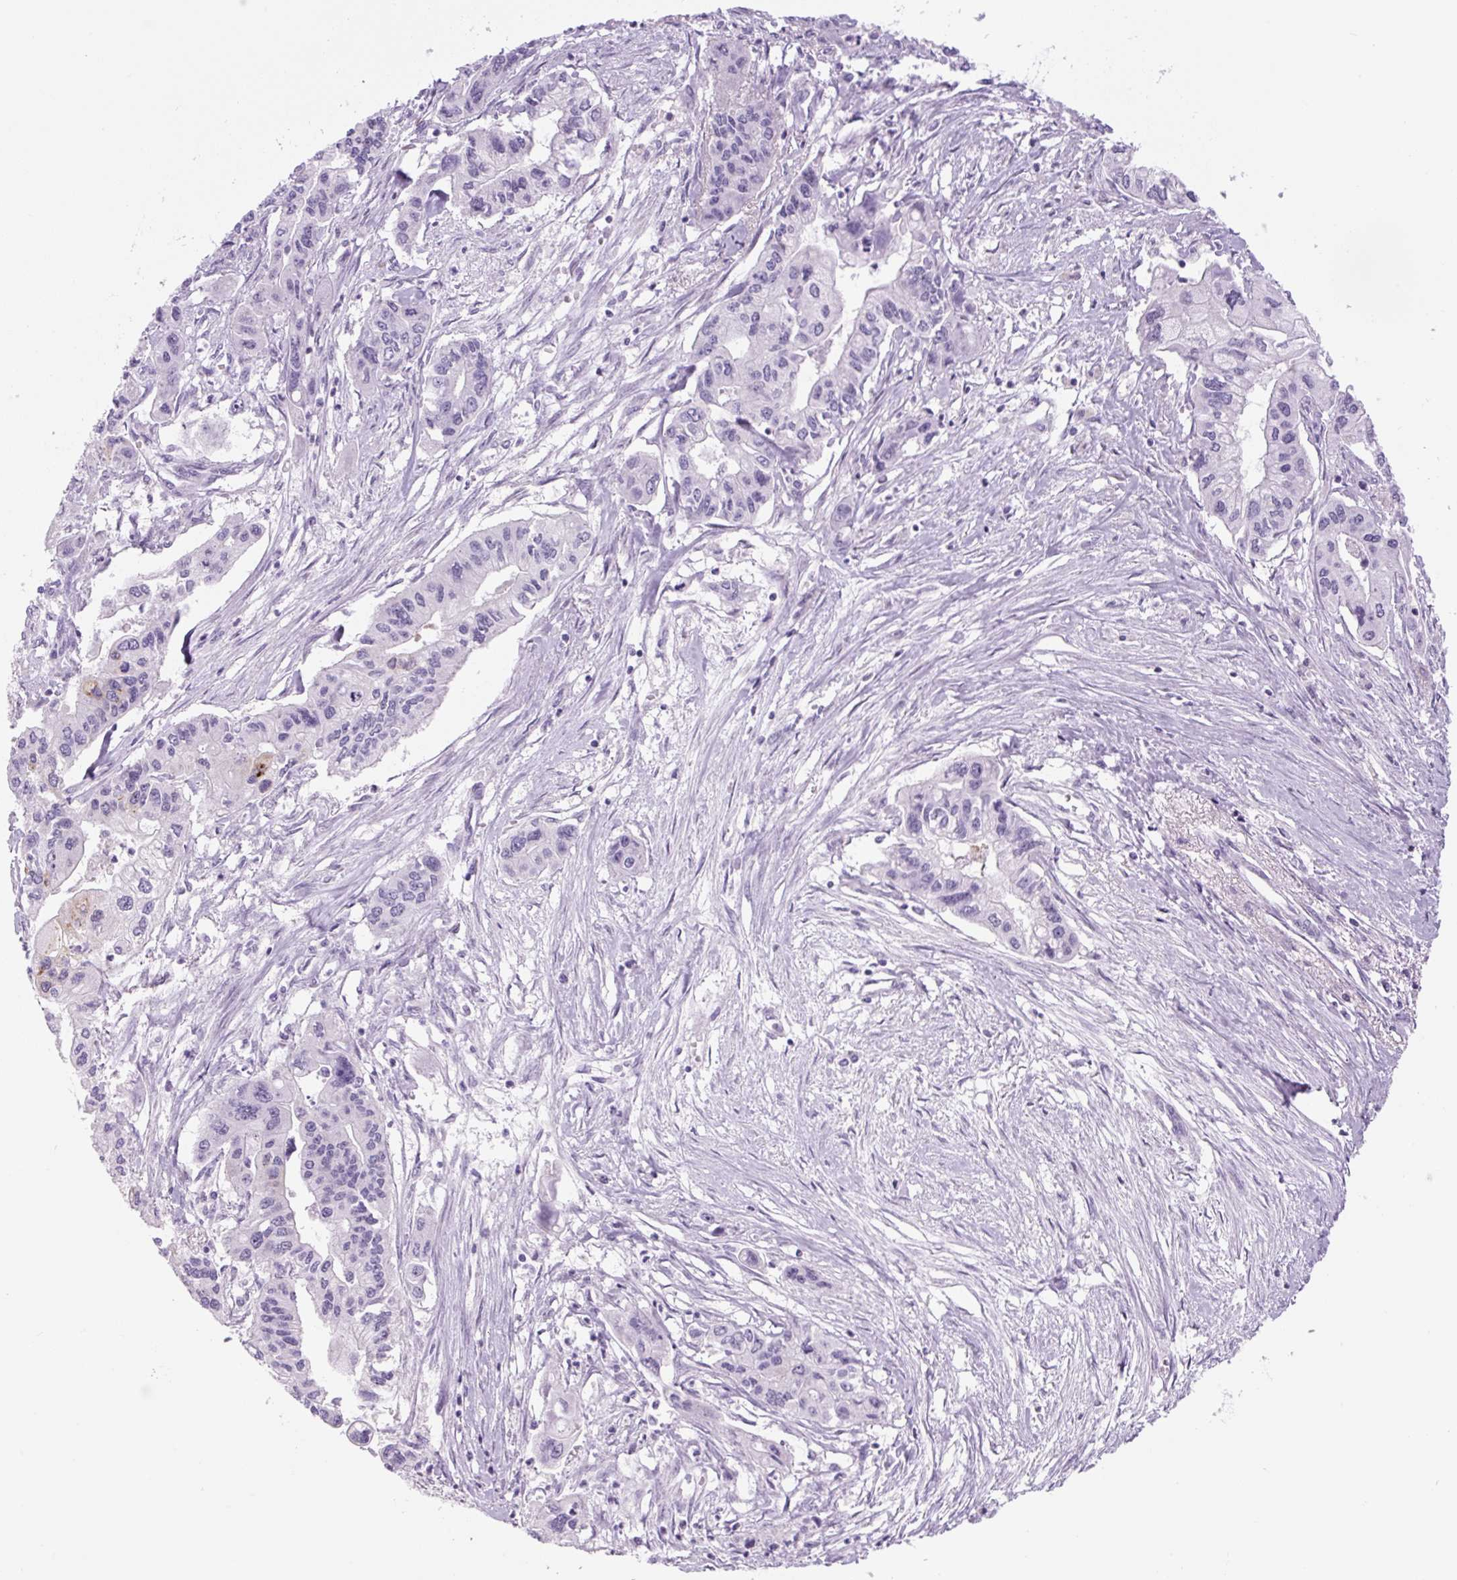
{"staining": {"intensity": "negative", "quantity": "none", "location": "none"}, "tissue": "pancreatic cancer", "cell_type": "Tumor cells", "image_type": "cancer", "snomed": [{"axis": "morphology", "description": "Adenocarcinoma, NOS"}, {"axis": "topography", "description": "Pancreas"}], "caption": "DAB (3,3'-diaminobenzidine) immunohistochemical staining of human pancreatic cancer (adenocarcinoma) exhibits no significant expression in tumor cells.", "gene": "COL9A2", "patient": {"sex": "male", "age": 62}}